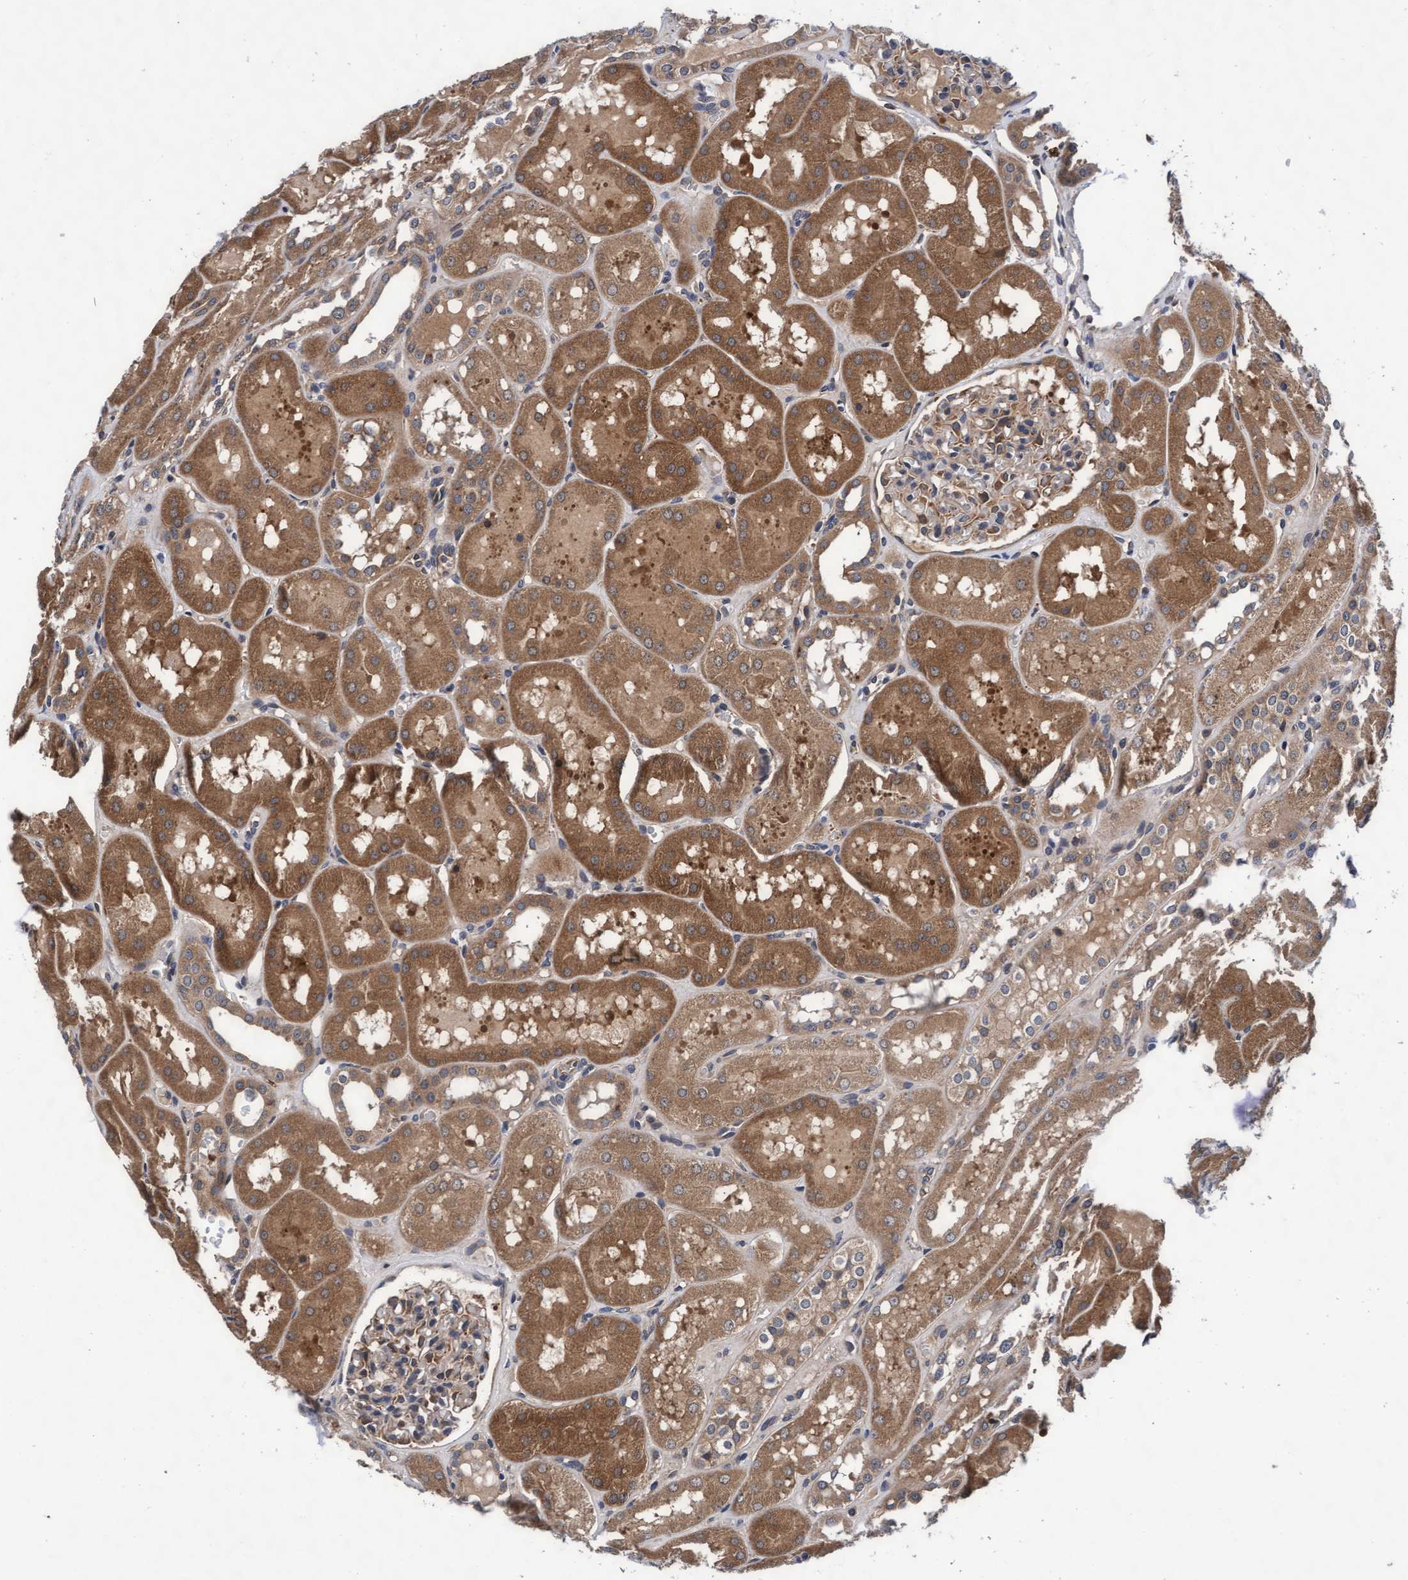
{"staining": {"intensity": "weak", "quantity": "25%-75%", "location": "cytoplasmic/membranous"}, "tissue": "kidney", "cell_type": "Cells in glomeruli", "image_type": "normal", "snomed": [{"axis": "morphology", "description": "Normal tissue, NOS"}, {"axis": "topography", "description": "Kidney"}, {"axis": "topography", "description": "Urinary bladder"}], "caption": "Cells in glomeruli display low levels of weak cytoplasmic/membranous positivity in approximately 25%-75% of cells in unremarkable human kidney.", "gene": "EFCAB13", "patient": {"sex": "male", "age": 16}}